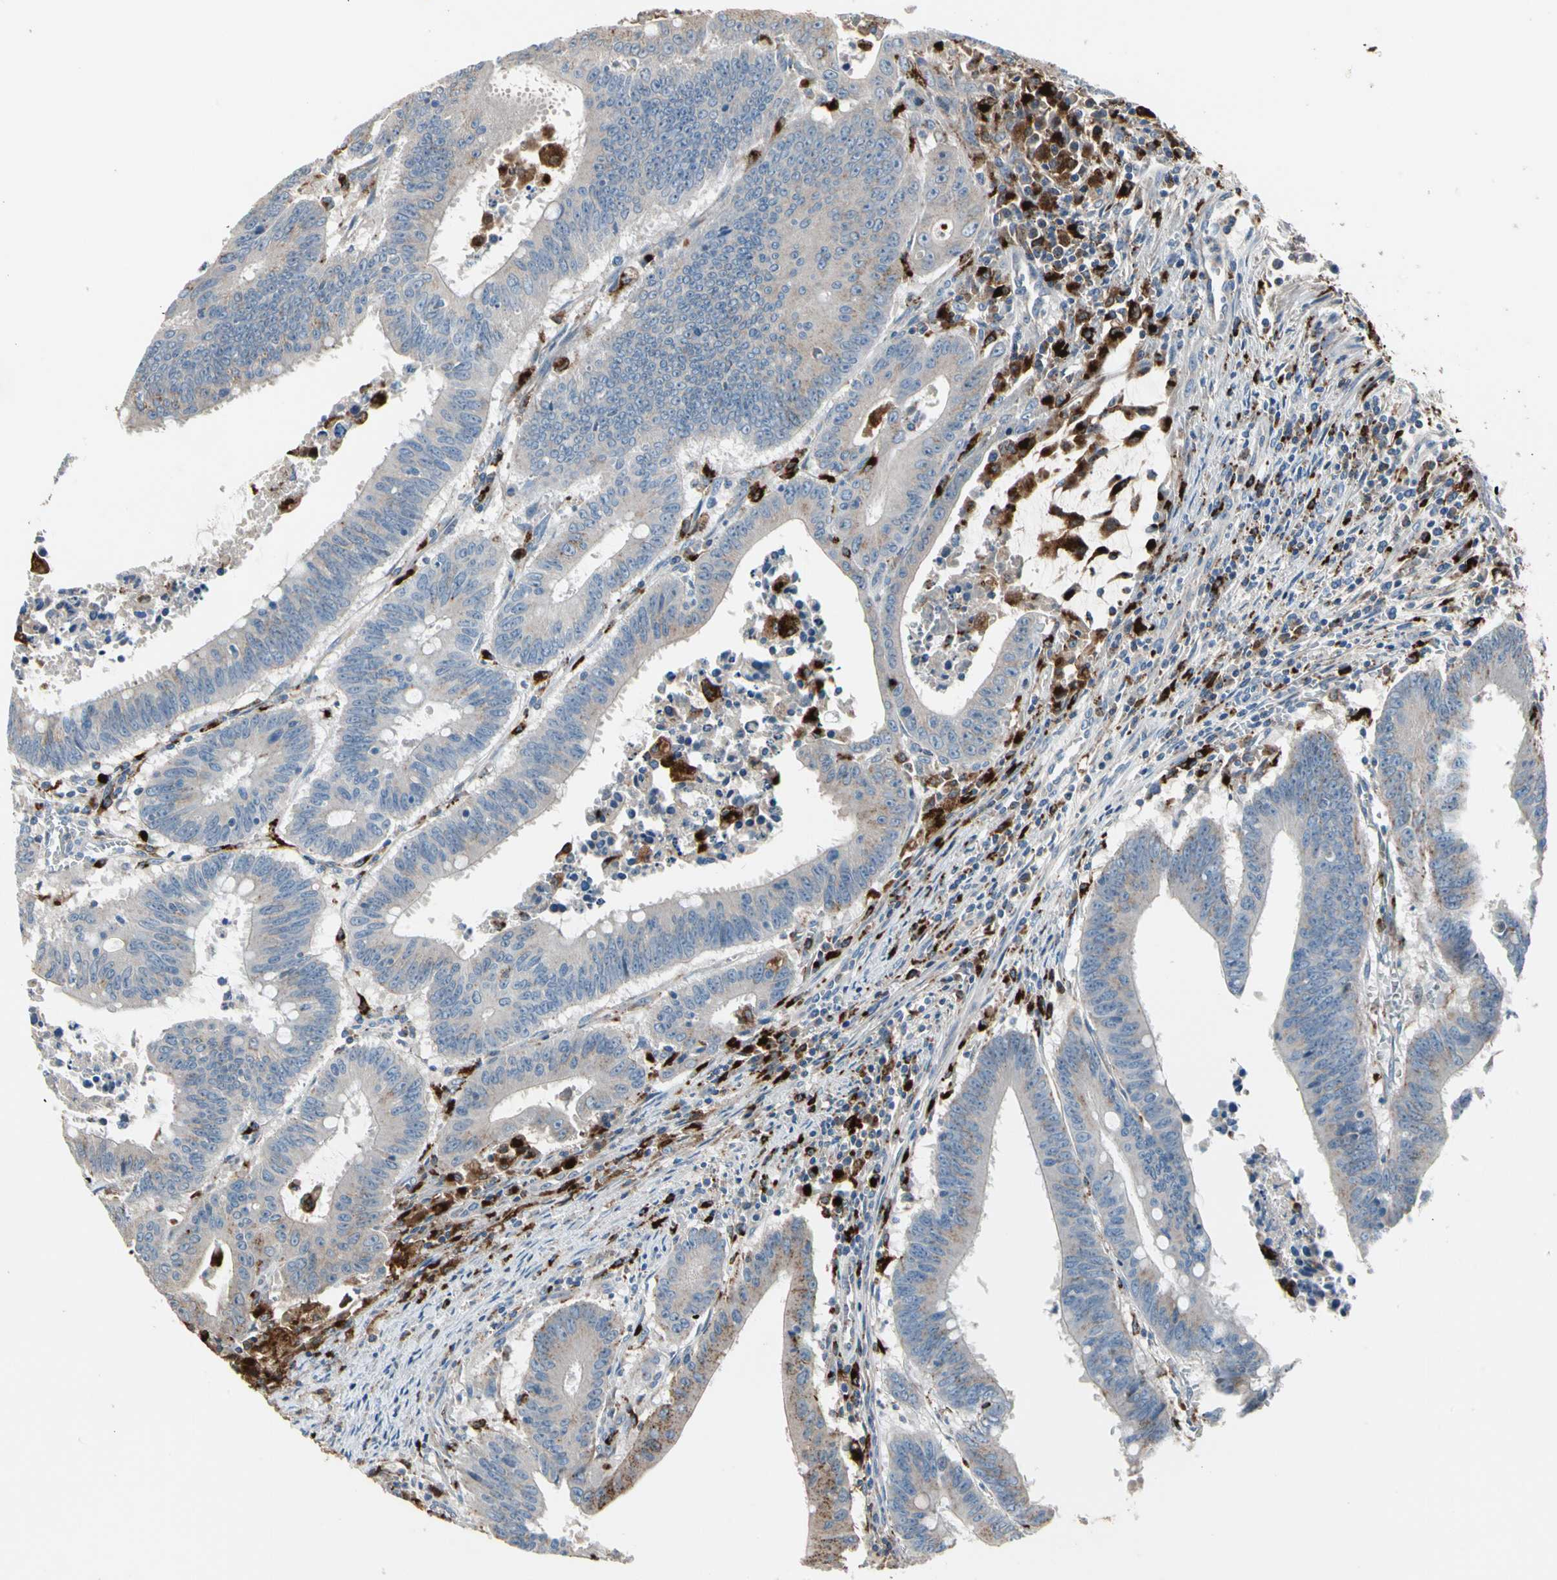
{"staining": {"intensity": "moderate", "quantity": "<25%", "location": "cytoplasmic/membranous"}, "tissue": "colorectal cancer", "cell_type": "Tumor cells", "image_type": "cancer", "snomed": [{"axis": "morphology", "description": "Adenocarcinoma, NOS"}, {"axis": "topography", "description": "Colon"}], "caption": "A photomicrograph of human adenocarcinoma (colorectal) stained for a protein demonstrates moderate cytoplasmic/membranous brown staining in tumor cells.", "gene": "GM2A", "patient": {"sex": "male", "age": 45}}